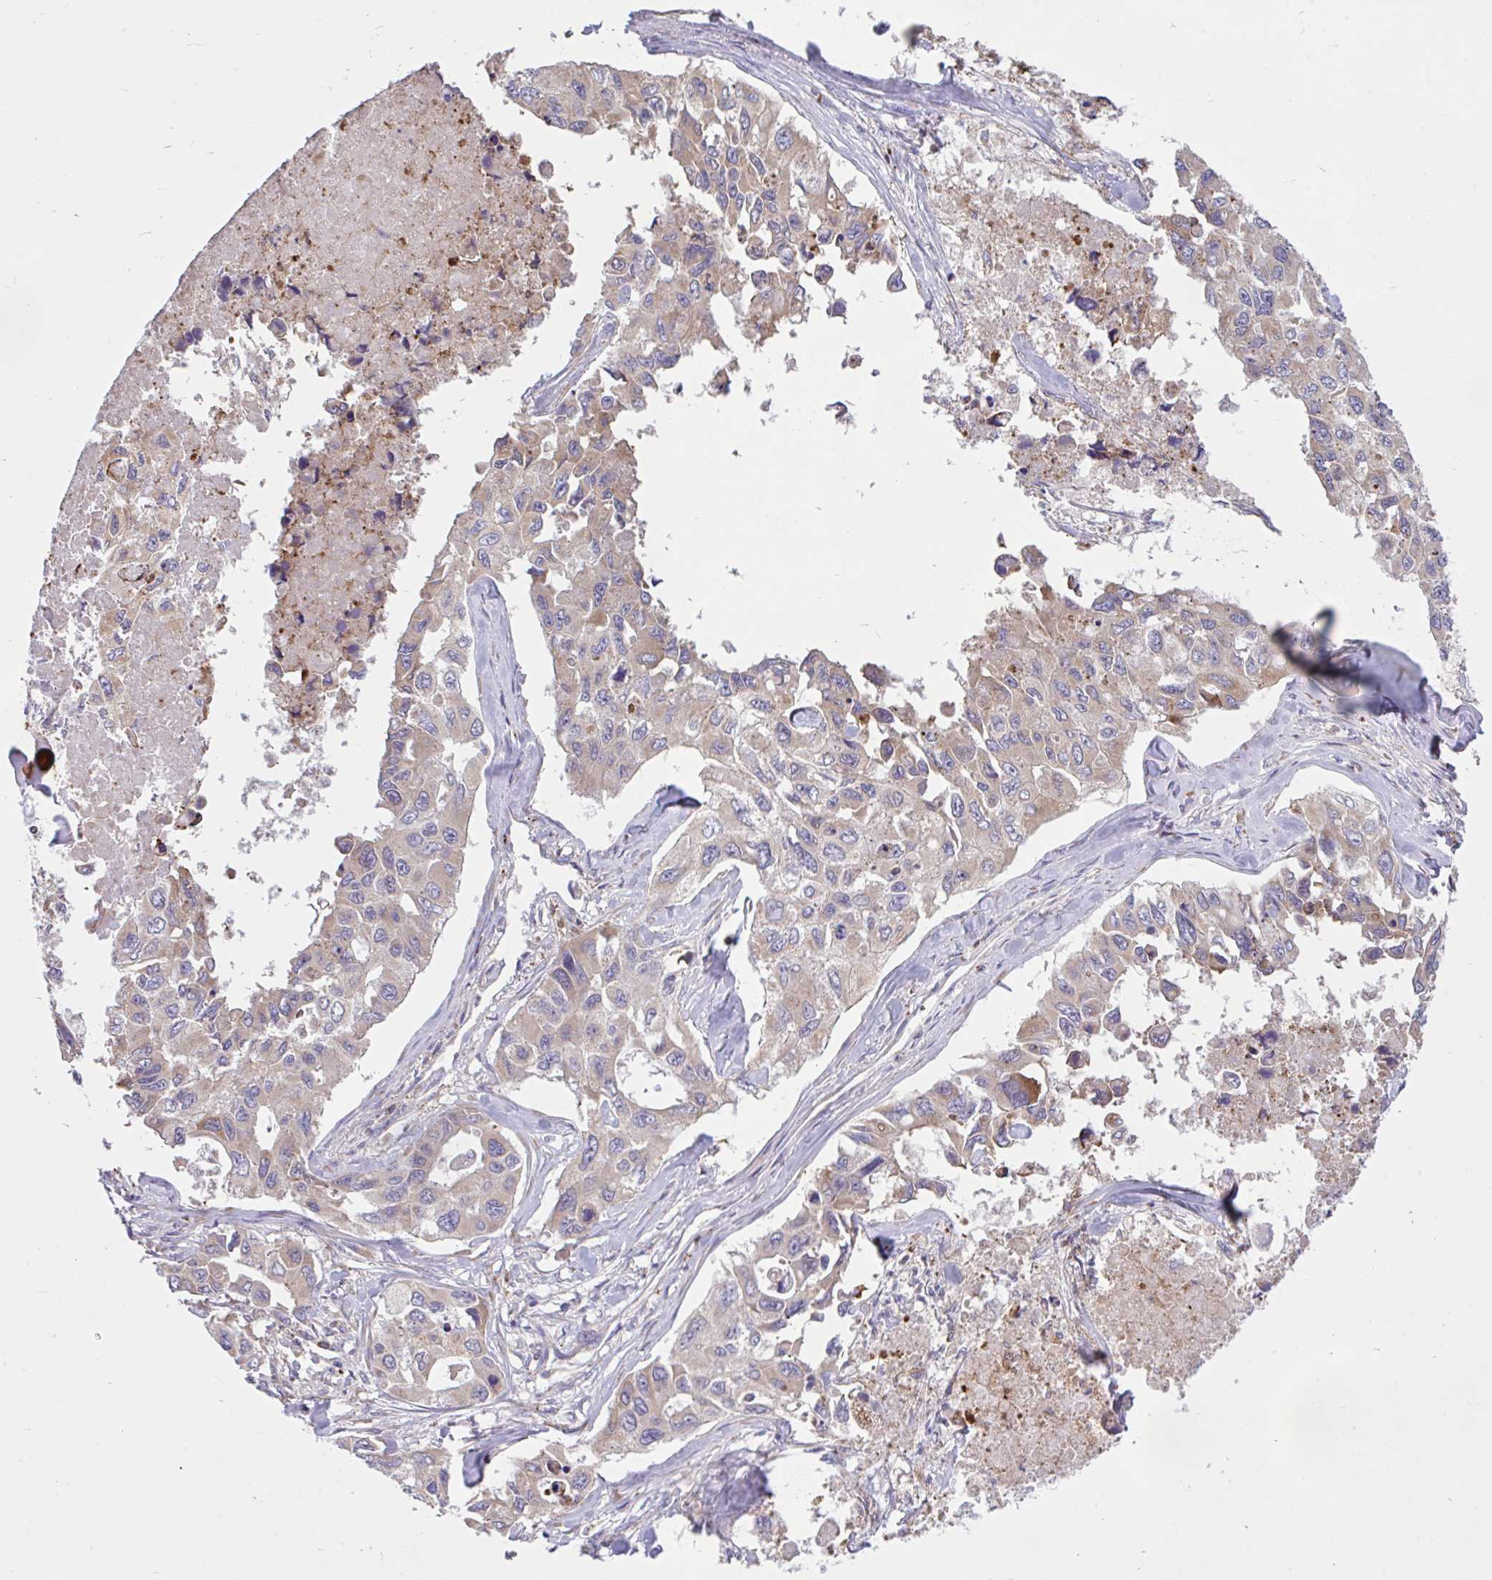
{"staining": {"intensity": "weak", "quantity": "25%-75%", "location": "cytoplasmic/membranous"}, "tissue": "lung cancer", "cell_type": "Tumor cells", "image_type": "cancer", "snomed": [{"axis": "morphology", "description": "Adenocarcinoma, NOS"}, {"axis": "topography", "description": "Lung"}], "caption": "Weak cytoplasmic/membranous protein expression is present in approximately 25%-75% of tumor cells in lung cancer (adenocarcinoma). (DAB (3,3'-diaminobenzidine) IHC with brightfield microscopy, high magnification).", "gene": "RALBP1", "patient": {"sex": "male", "age": 64}}